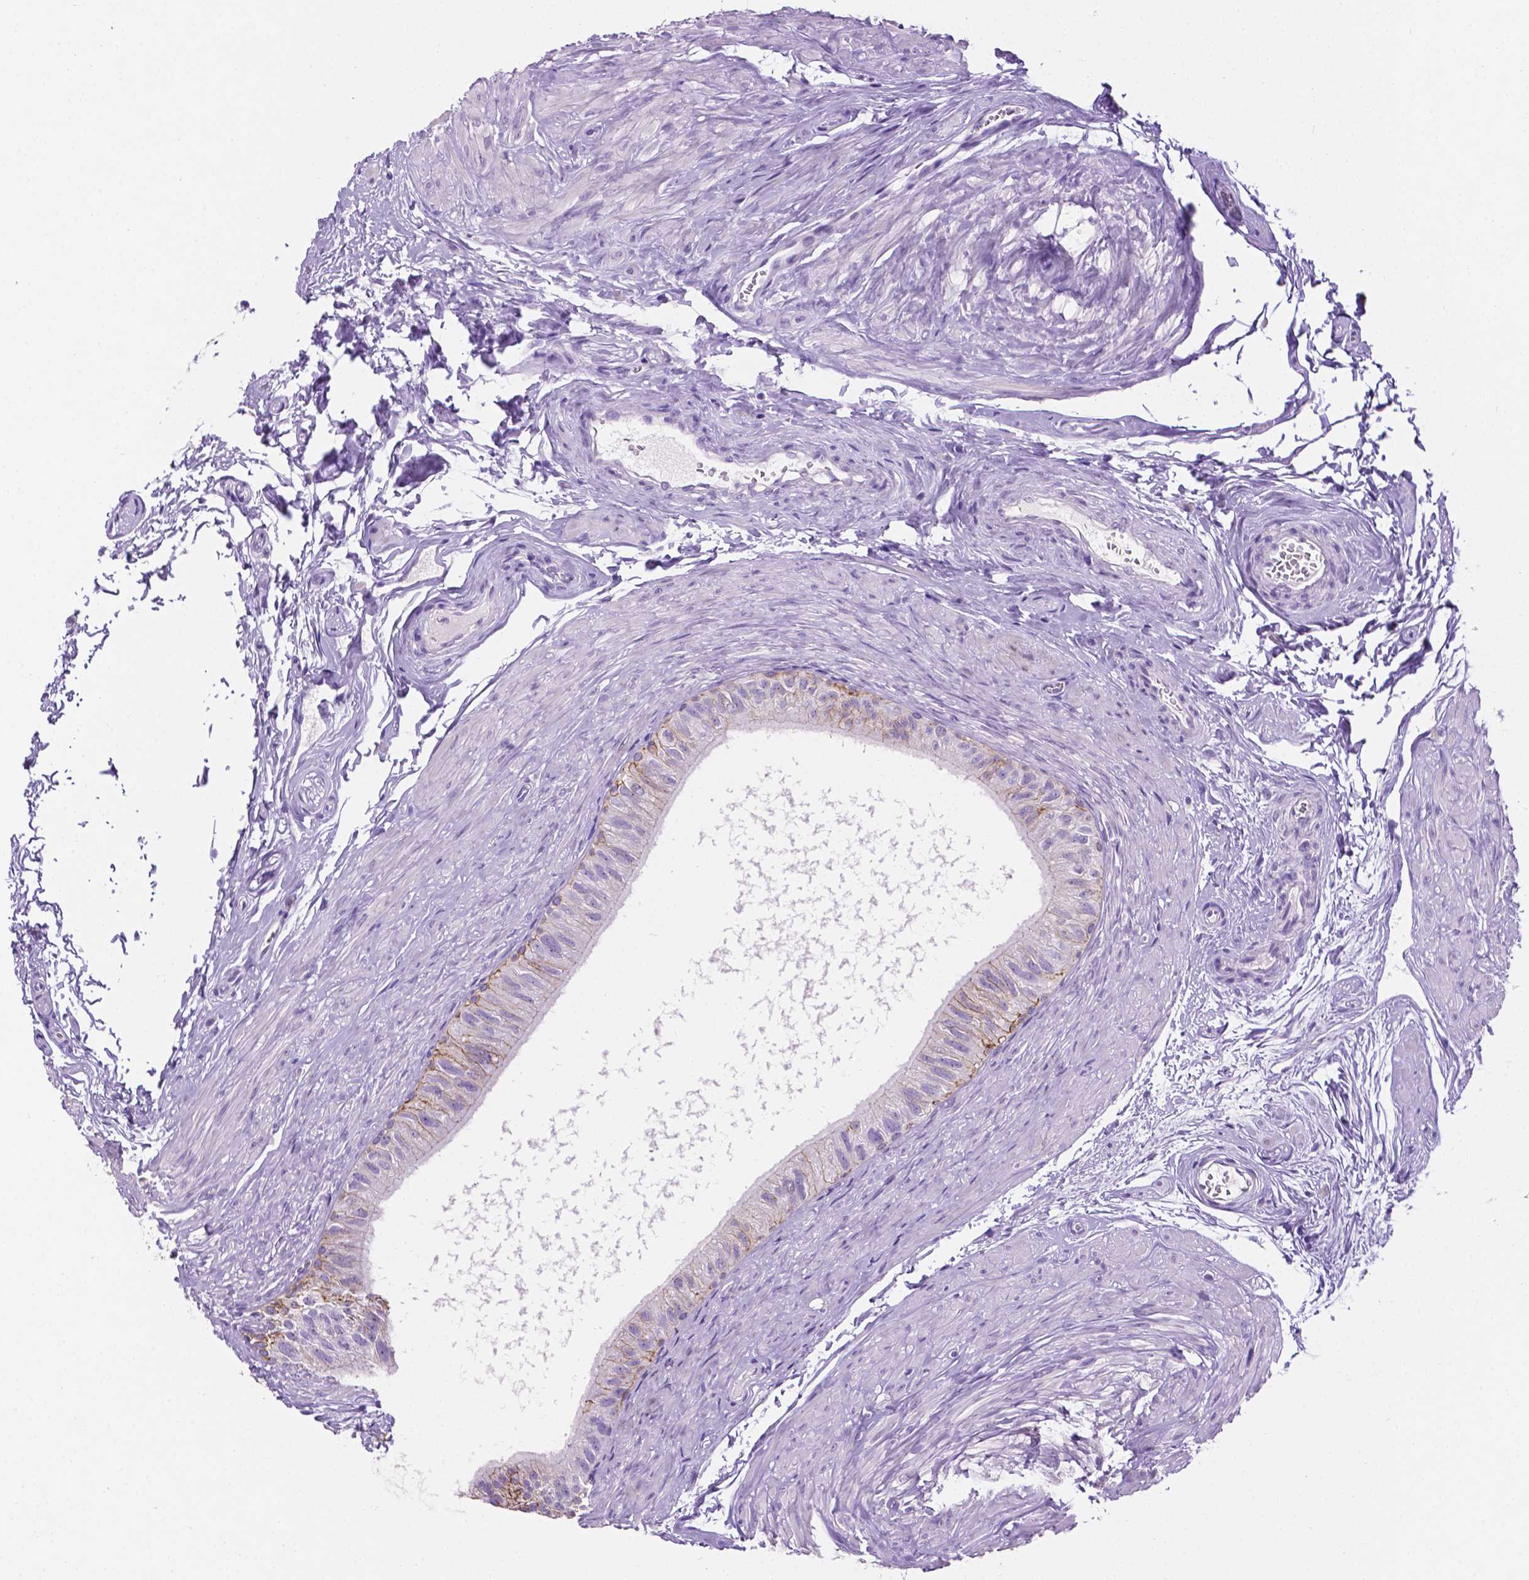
{"staining": {"intensity": "moderate", "quantity": "25%-75%", "location": "cytoplasmic/membranous"}, "tissue": "epididymis", "cell_type": "Glandular cells", "image_type": "normal", "snomed": [{"axis": "morphology", "description": "Normal tissue, NOS"}, {"axis": "topography", "description": "Epididymis"}], "caption": "This histopathology image shows immunohistochemistry (IHC) staining of unremarkable epididymis, with medium moderate cytoplasmic/membranous expression in approximately 25%-75% of glandular cells.", "gene": "TACSTD2", "patient": {"sex": "male", "age": 36}}